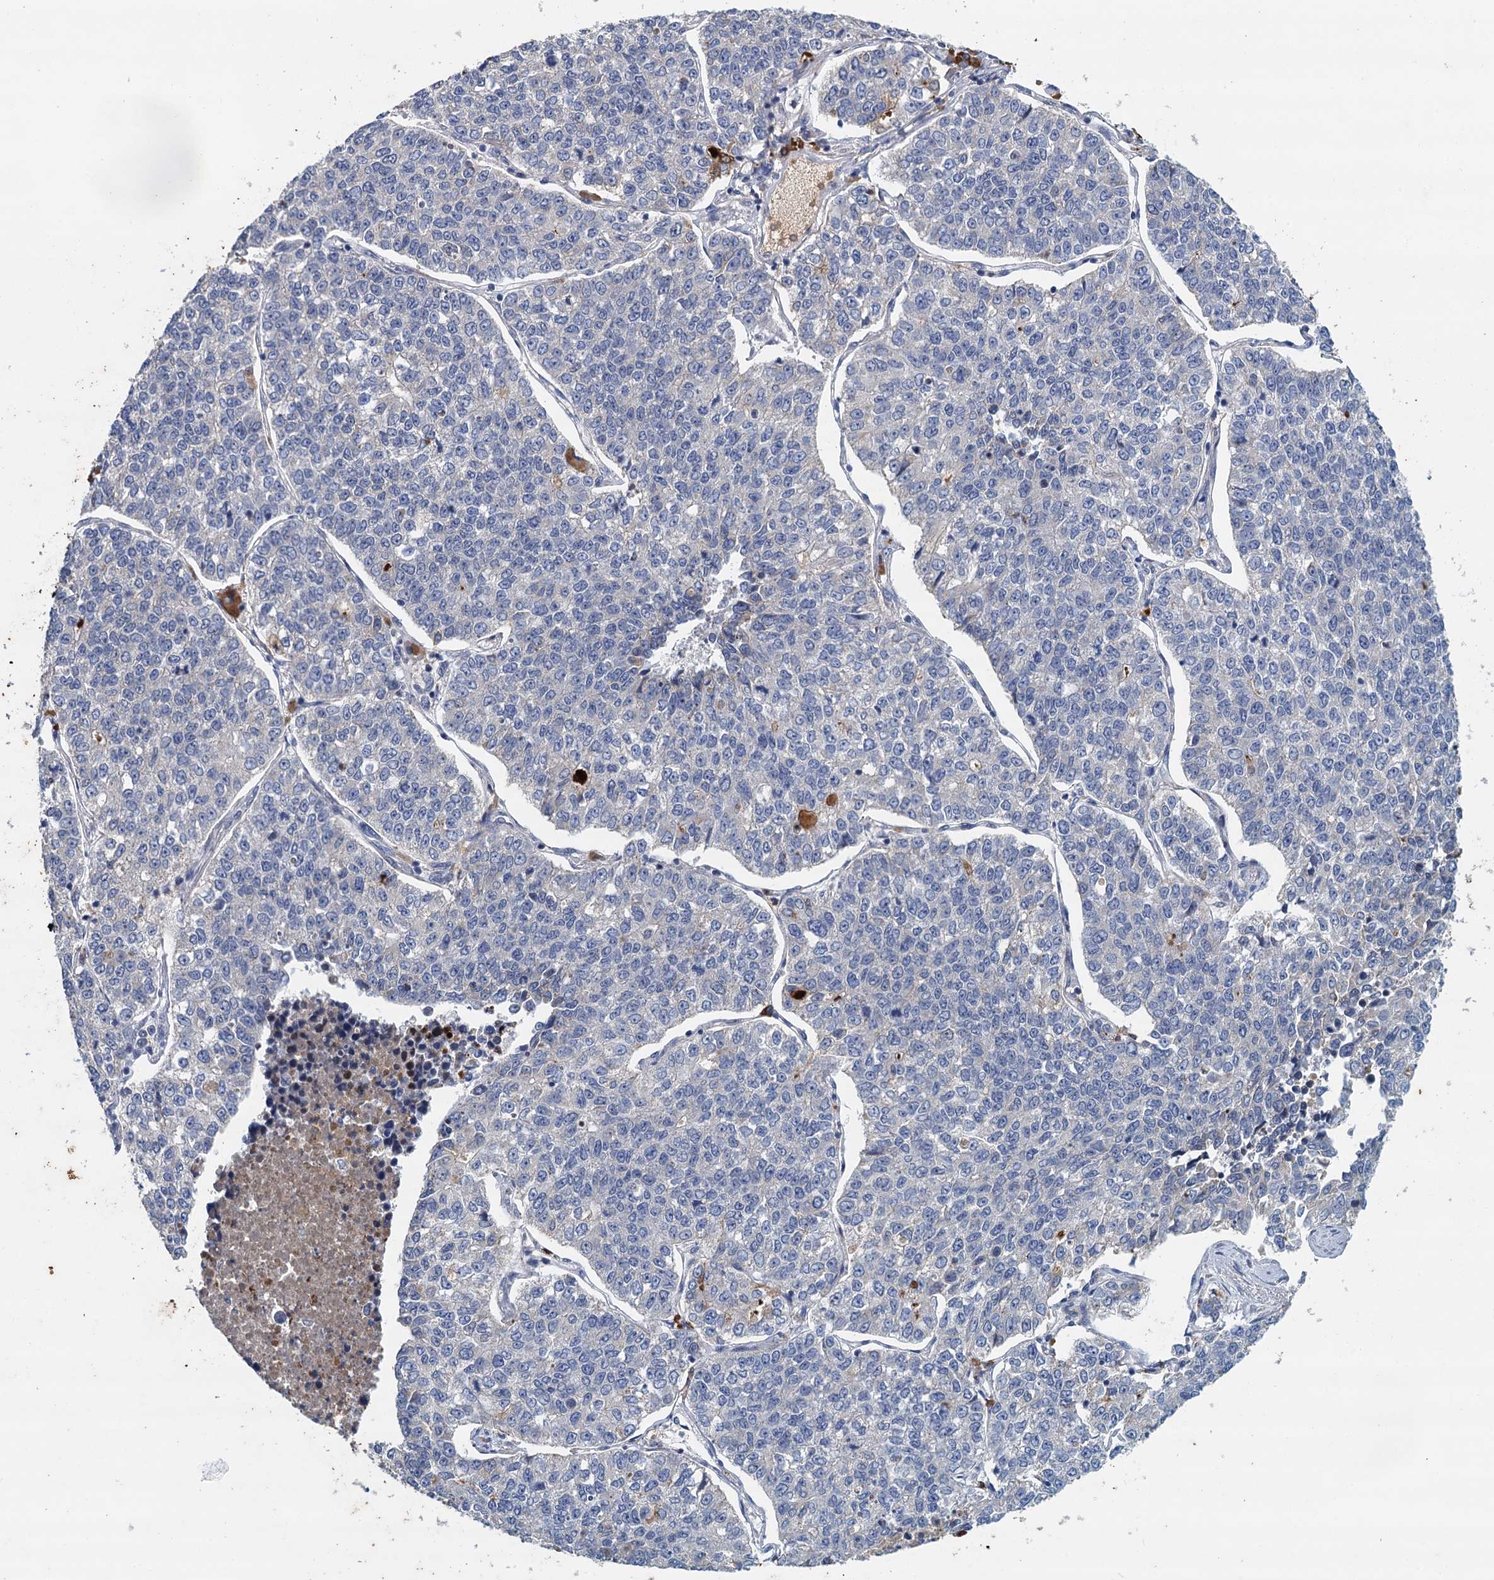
{"staining": {"intensity": "negative", "quantity": "none", "location": "none"}, "tissue": "lung cancer", "cell_type": "Tumor cells", "image_type": "cancer", "snomed": [{"axis": "morphology", "description": "Adenocarcinoma, NOS"}, {"axis": "topography", "description": "Lung"}], "caption": "Protein analysis of lung cancer reveals no significant expression in tumor cells.", "gene": "TPCN1", "patient": {"sex": "male", "age": 49}}